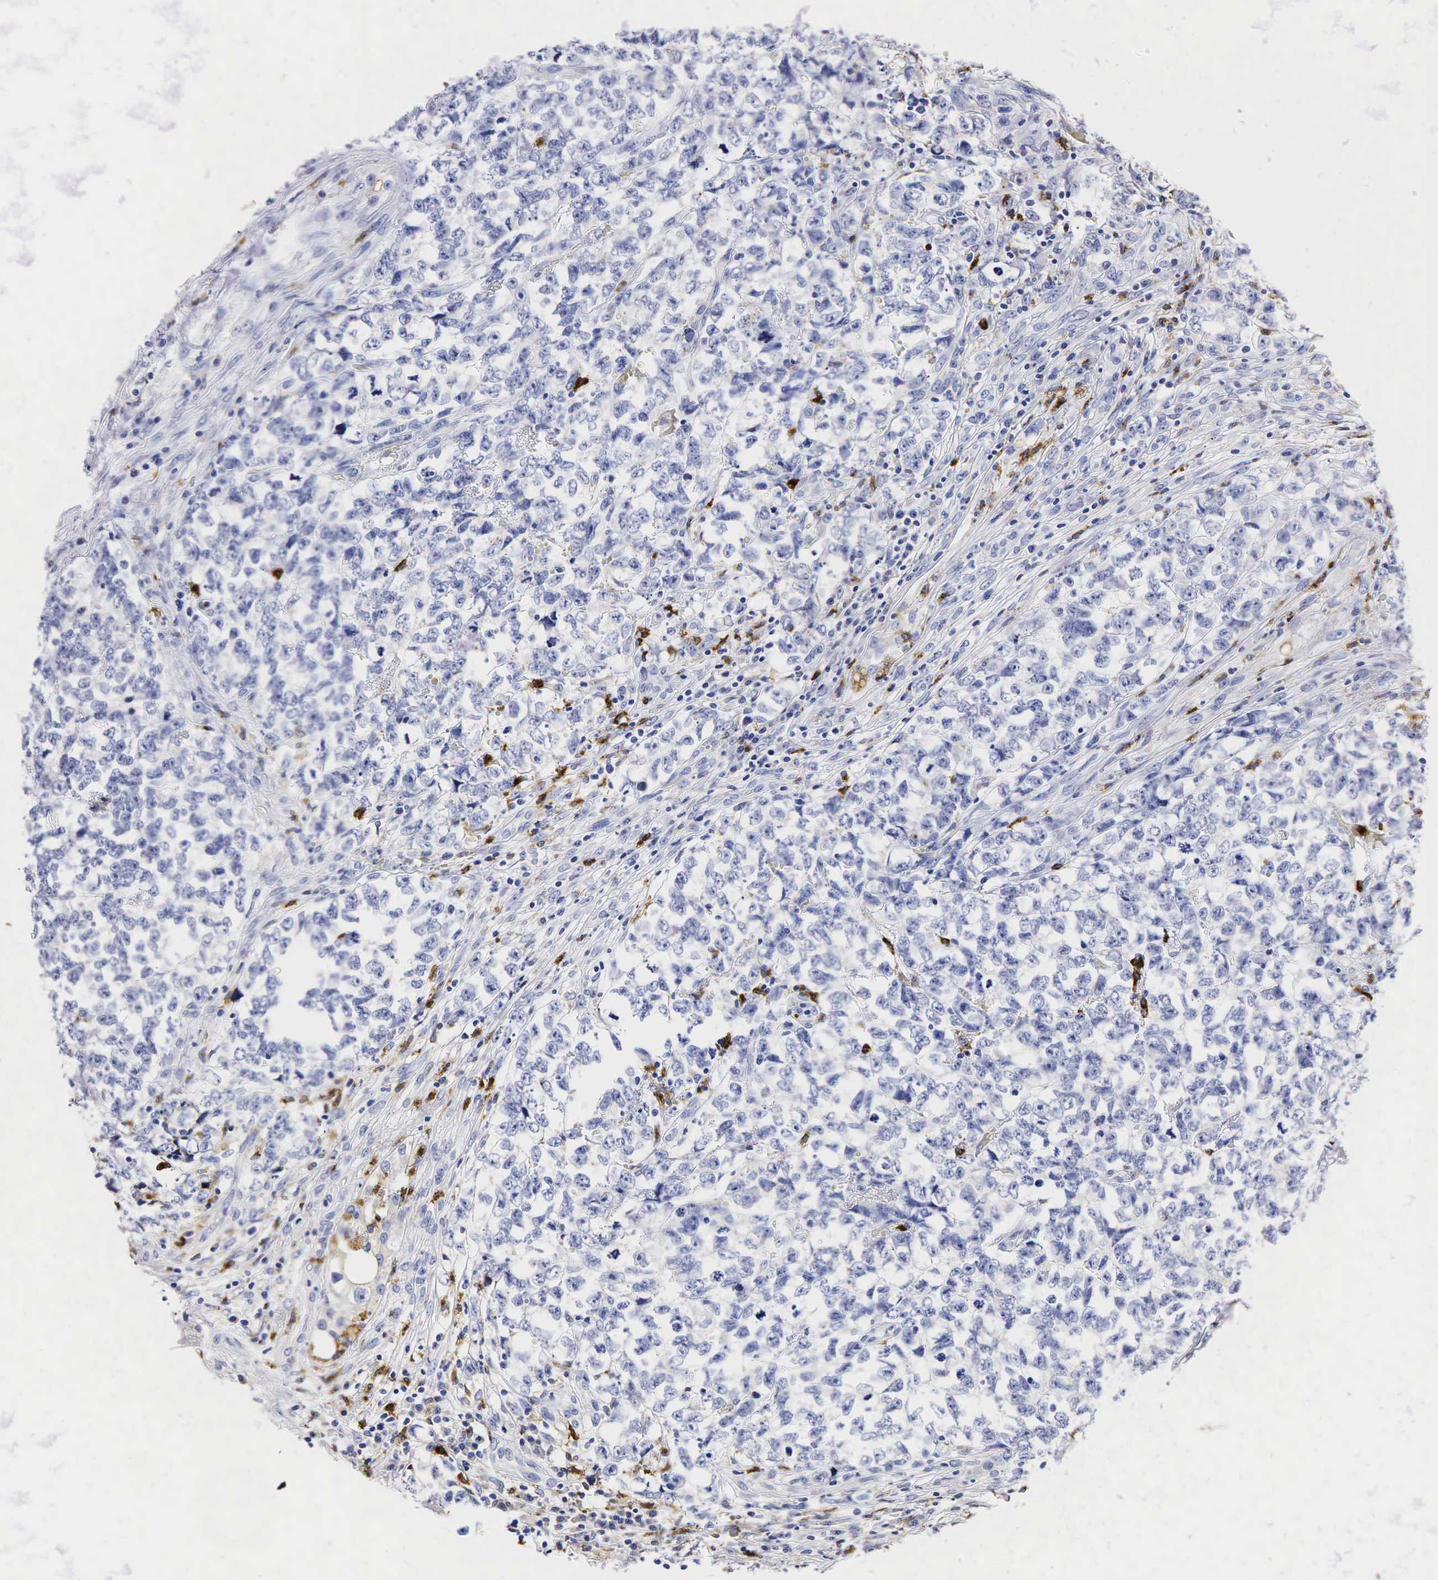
{"staining": {"intensity": "negative", "quantity": "none", "location": "none"}, "tissue": "testis cancer", "cell_type": "Tumor cells", "image_type": "cancer", "snomed": [{"axis": "morphology", "description": "Carcinoma, Embryonal, NOS"}, {"axis": "topography", "description": "Testis"}], "caption": "A high-resolution image shows immunohistochemistry staining of embryonal carcinoma (testis), which reveals no significant positivity in tumor cells.", "gene": "LYZ", "patient": {"sex": "male", "age": 31}}